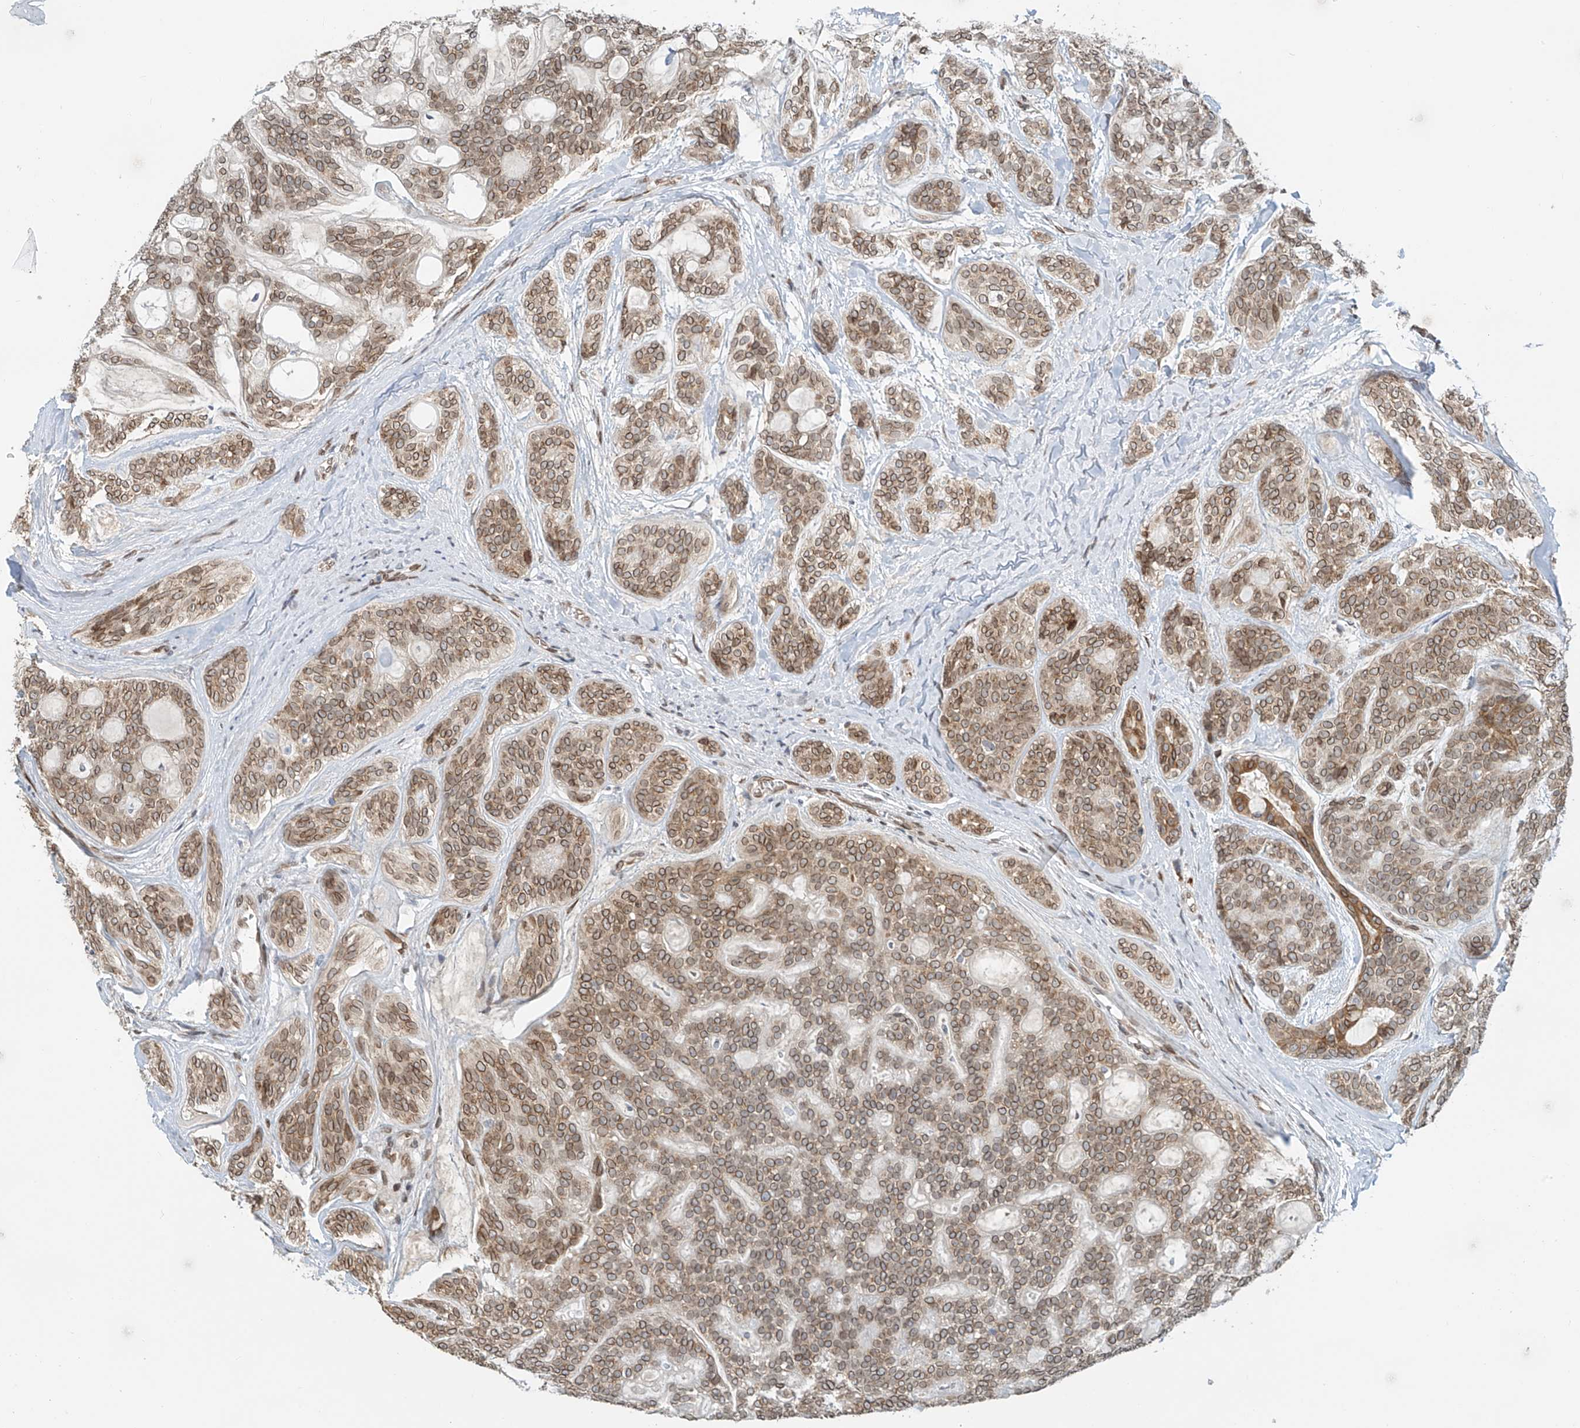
{"staining": {"intensity": "moderate", "quantity": ">75%", "location": "cytoplasmic/membranous,nuclear"}, "tissue": "head and neck cancer", "cell_type": "Tumor cells", "image_type": "cancer", "snomed": [{"axis": "morphology", "description": "Adenocarcinoma, NOS"}, {"axis": "topography", "description": "Head-Neck"}], "caption": "Moderate cytoplasmic/membranous and nuclear positivity for a protein is seen in approximately >75% of tumor cells of head and neck cancer (adenocarcinoma) using immunohistochemistry (IHC).", "gene": "STARD9", "patient": {"sex": "male", "age": 66}}